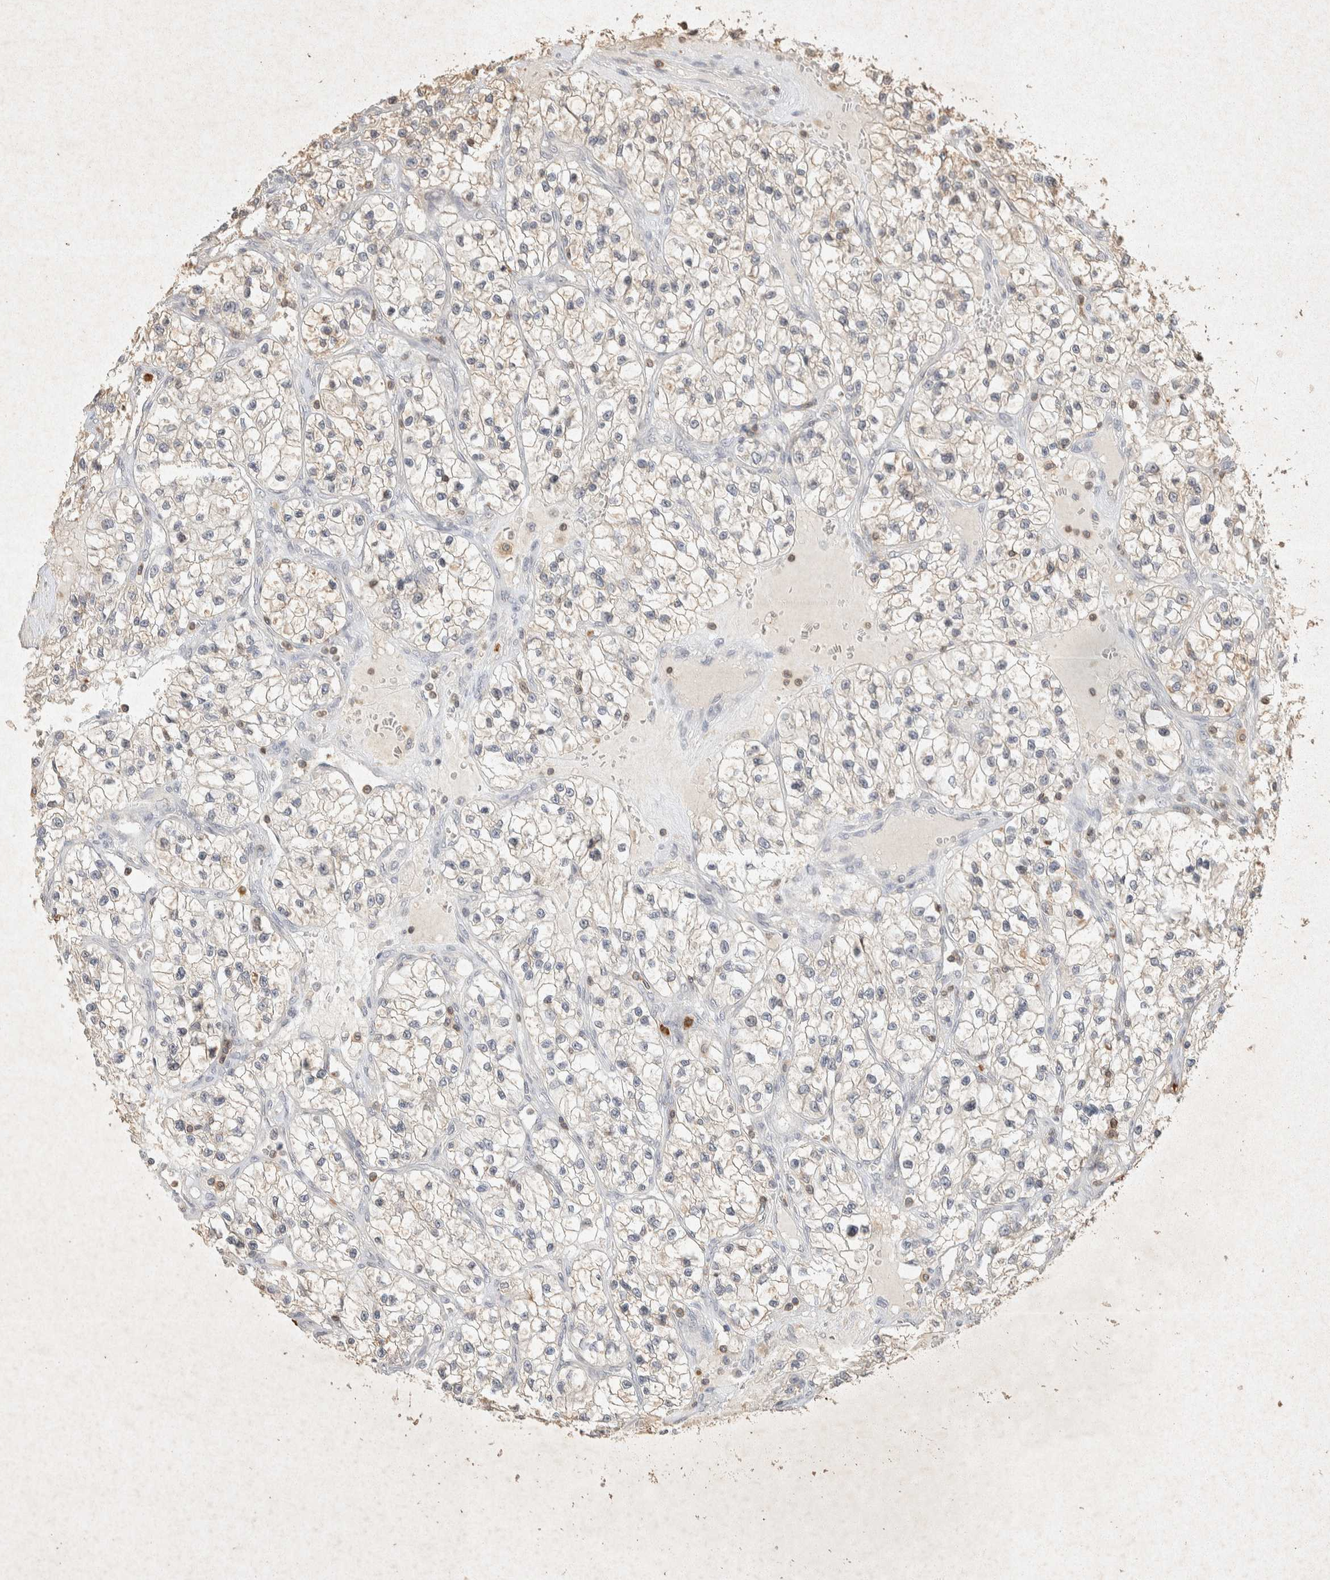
{"staining": {"intensity": "weak", "quantity": "25%-75%", "location": "cytoplasmic/membranous"}, "tissue": "renal cancer", "cell_type": "Tumor cells", "image_type": "cancer", "snomed": [{"axis": "morphology", "description": "Adenocarcinoma, NOS"}, {"axis": "topography", "description": "Kidney"}], "caption": "IHC micrograph of neoplastic tissue: human renal adenocarcinoma stained using IHC displays low levels of weak protein expression localized specifically in the cytoplasmic/membranous of tumor cells, appearing as a cytoplasmic/membranous brown color.", "gene": "RAC2", "patient": {"sex": "female", "age": 57}}